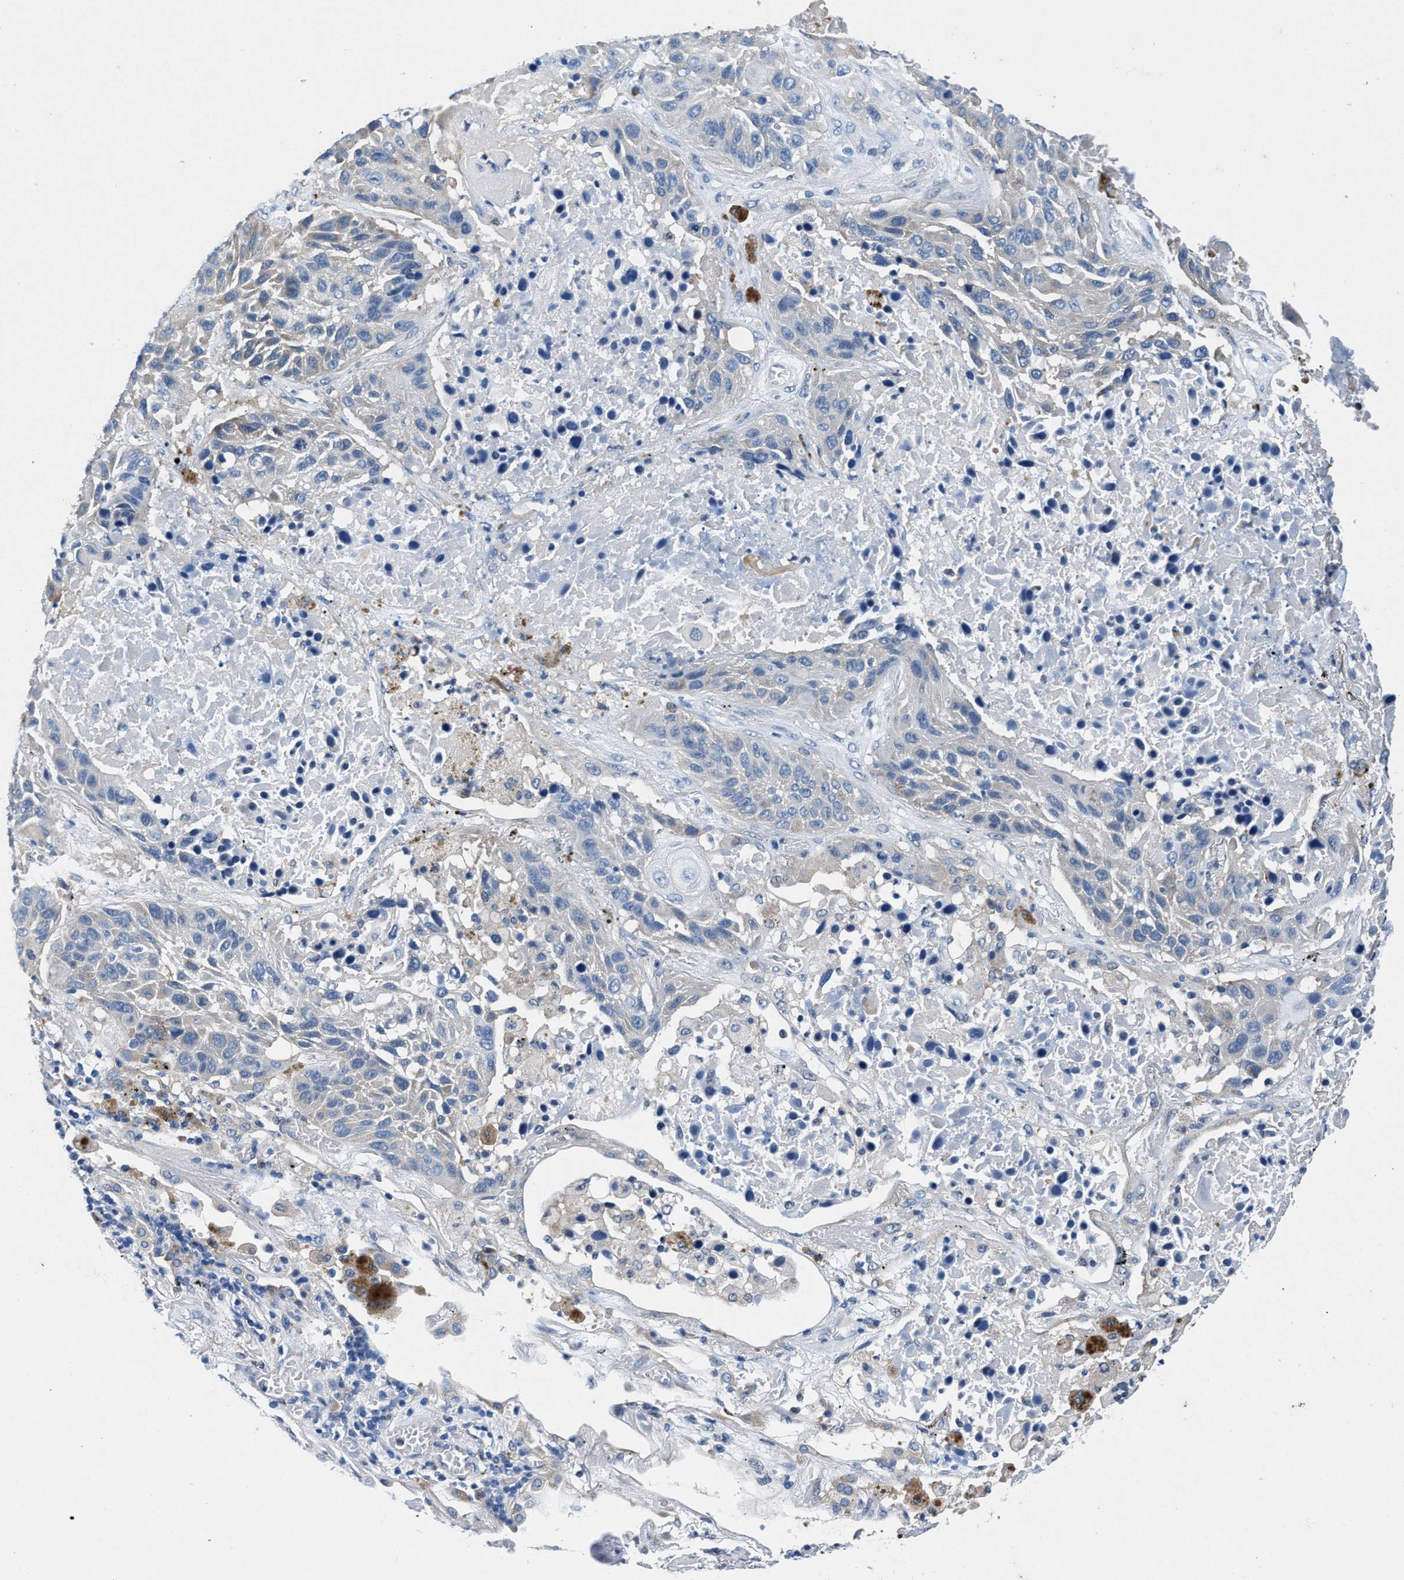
{"staining": {"intensity": "negative", "quantity": "none", "location": "none"}, "tissue": "lung cancer", "cell_type": "Tumor cells", "image_type": "cancer", "snomed": [{"axis": "morphology", "description": "Squamous cell carcinoma, NOS"}, {"axis": "topography", "description": "Lung"}], "caption": "Tumor cells are negative for brown protein staining in lung cancer.", "gene": "COPS2", "patient": {"sex": "male", "age": 57}}